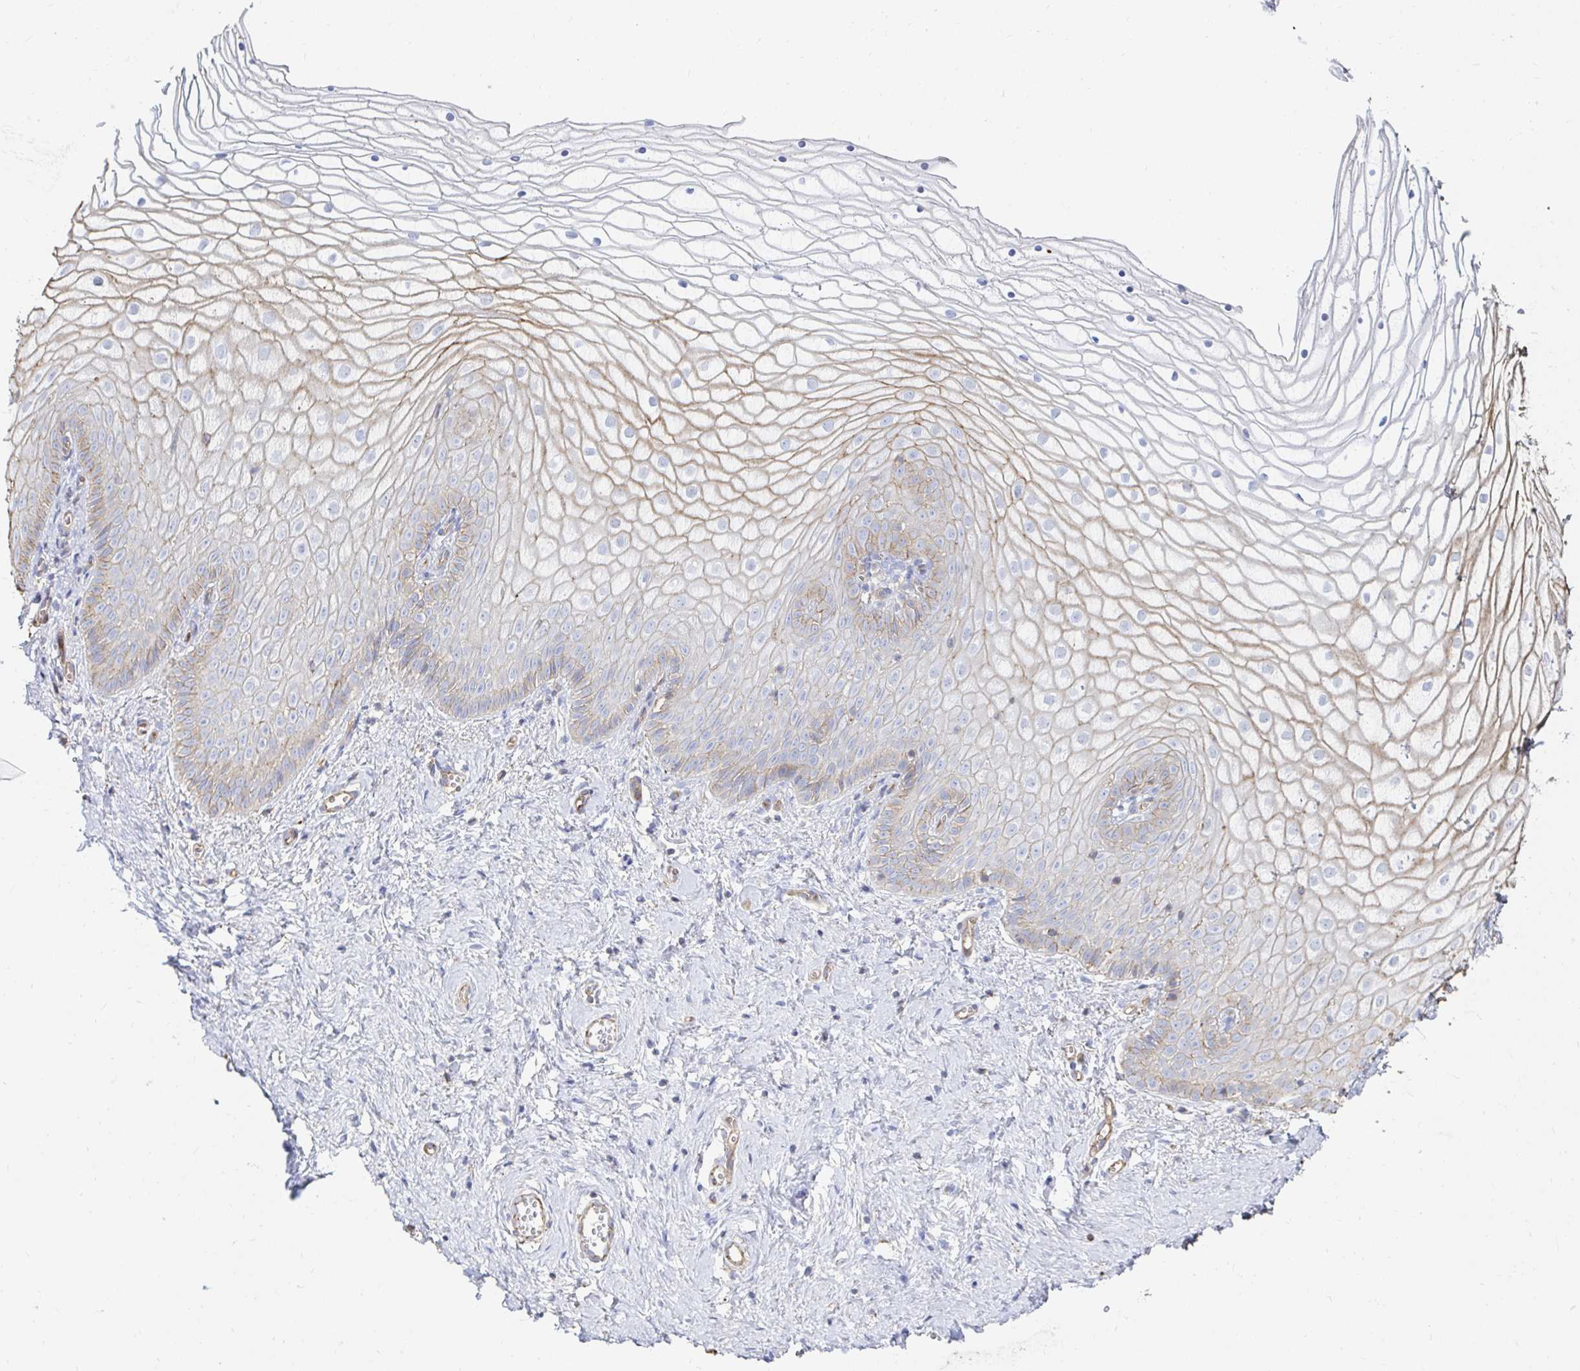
{"staining": {"intensity": "moderate", "quantity": "25%-75%", "location": "cytoplasmic/membranous"}, "tissue": "vagina", "cell_type": "Squamous epithelial cells", "image_type": "normal", "snomed": [{"axis": "morphology", "description": "Normal tissue, NOS"}, {"axis": "topography", "description": "Vagina"}], "caption": "This is a photomicrograph of immunohistochemistry staining of benign vagina, which shows moderate expression in the cytoplasmic/membranous of squamous epithelial cells.", "gene": "PTPN14", "patient": {"sex": "female", "age": 56}}